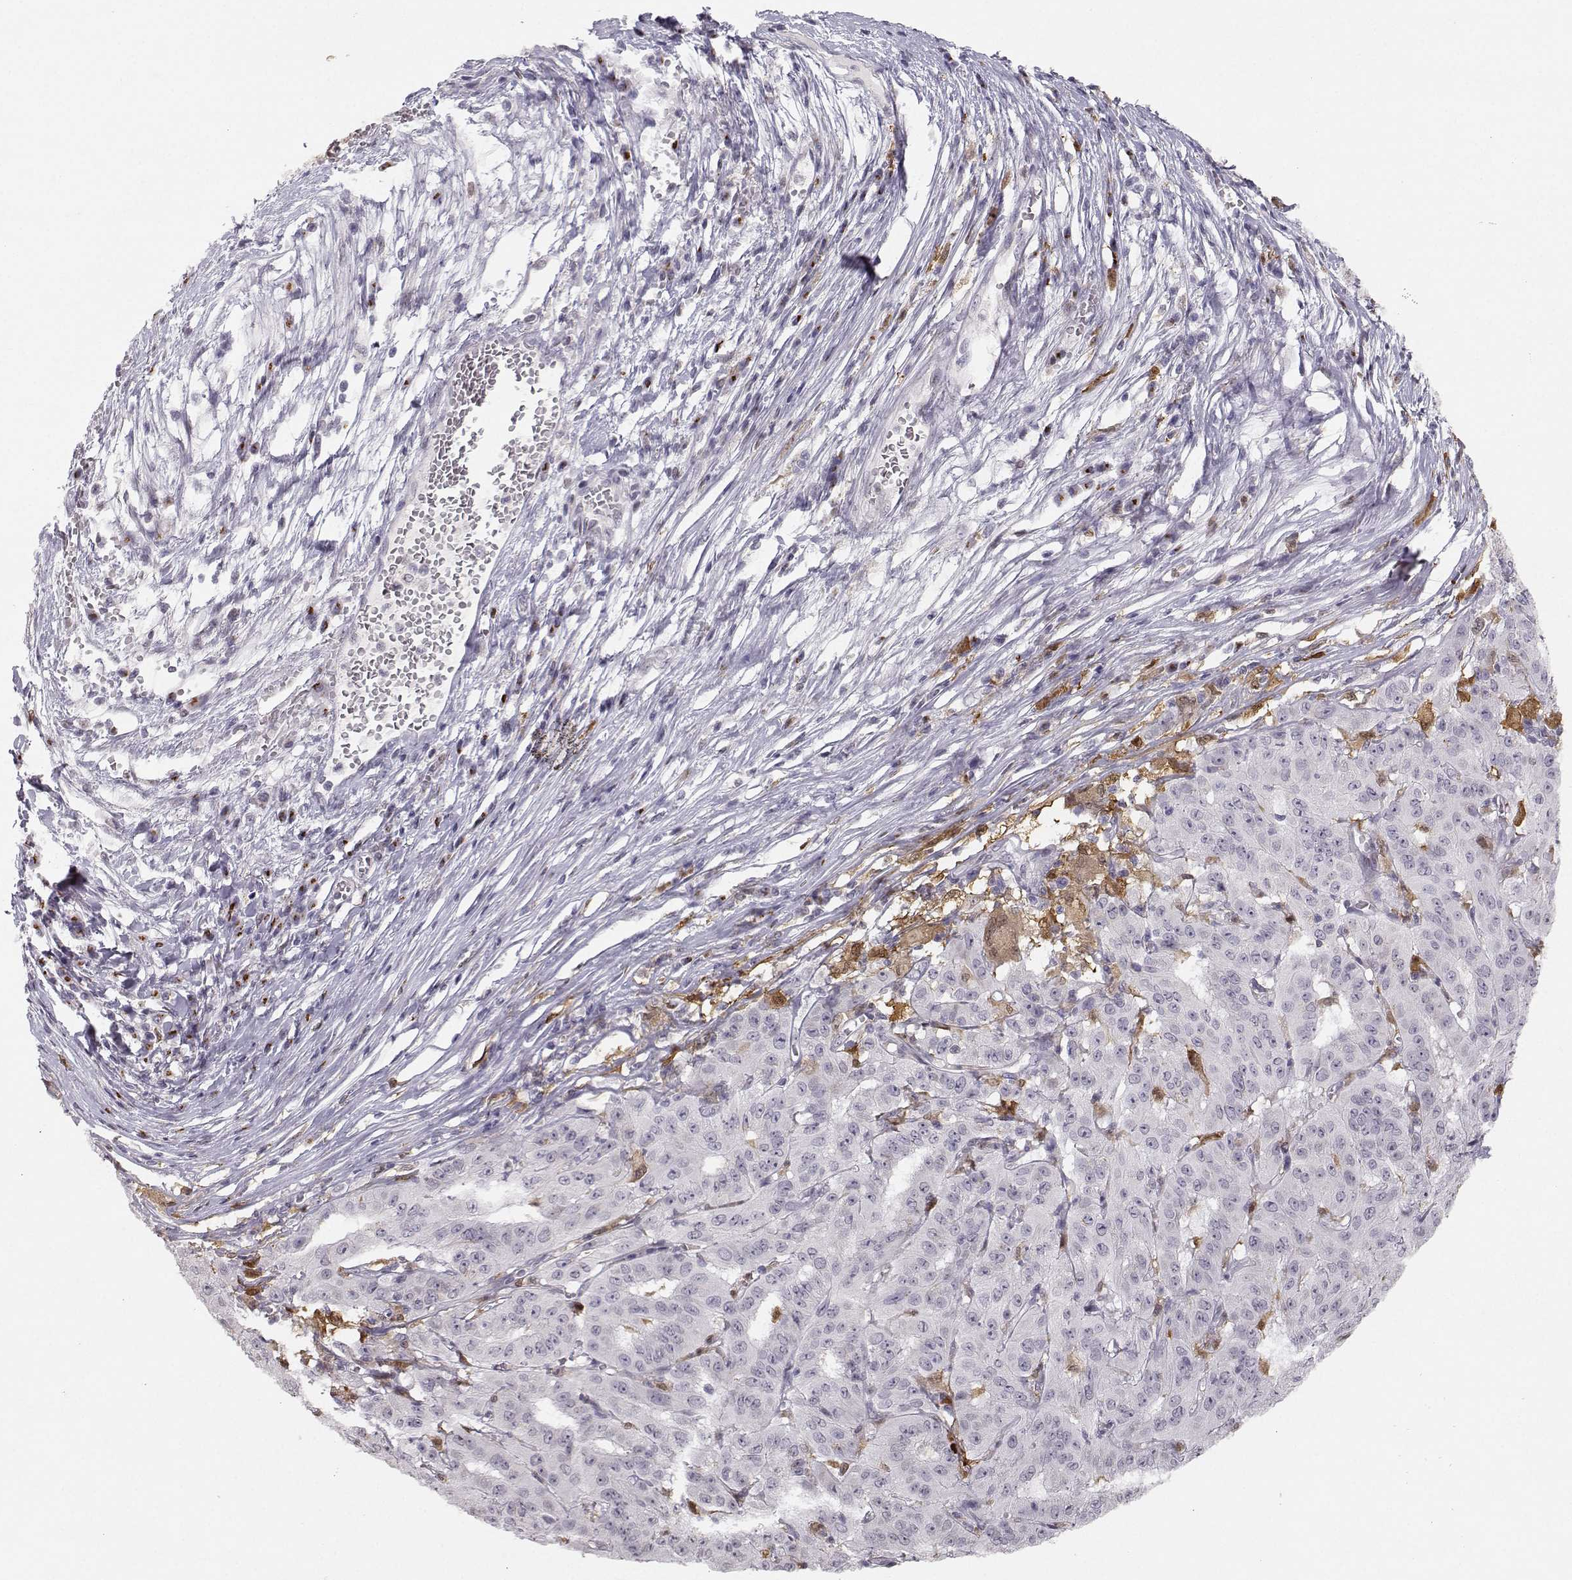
{"staining": {"intensity": "weak", "quantity": "<25%", "location": "cytoplasmic/membranous"}, "tissue": "pancreatic cancer", "cell_type": "Tumor cells", "image_type": "cancer", "snomed": [{"axis": "morphology", "description": "Adenocarcinoma, NOS"}, {"axis": "topography", "description": "Pancreas"}], "caption": "There is no significant positivity in tumor cells of pancreatic cancer. (DAB IHC visualized using brightfield microscopy, high magnification).", "gene": "HTR7", "patient": {"sex": "male", "age": 63}}